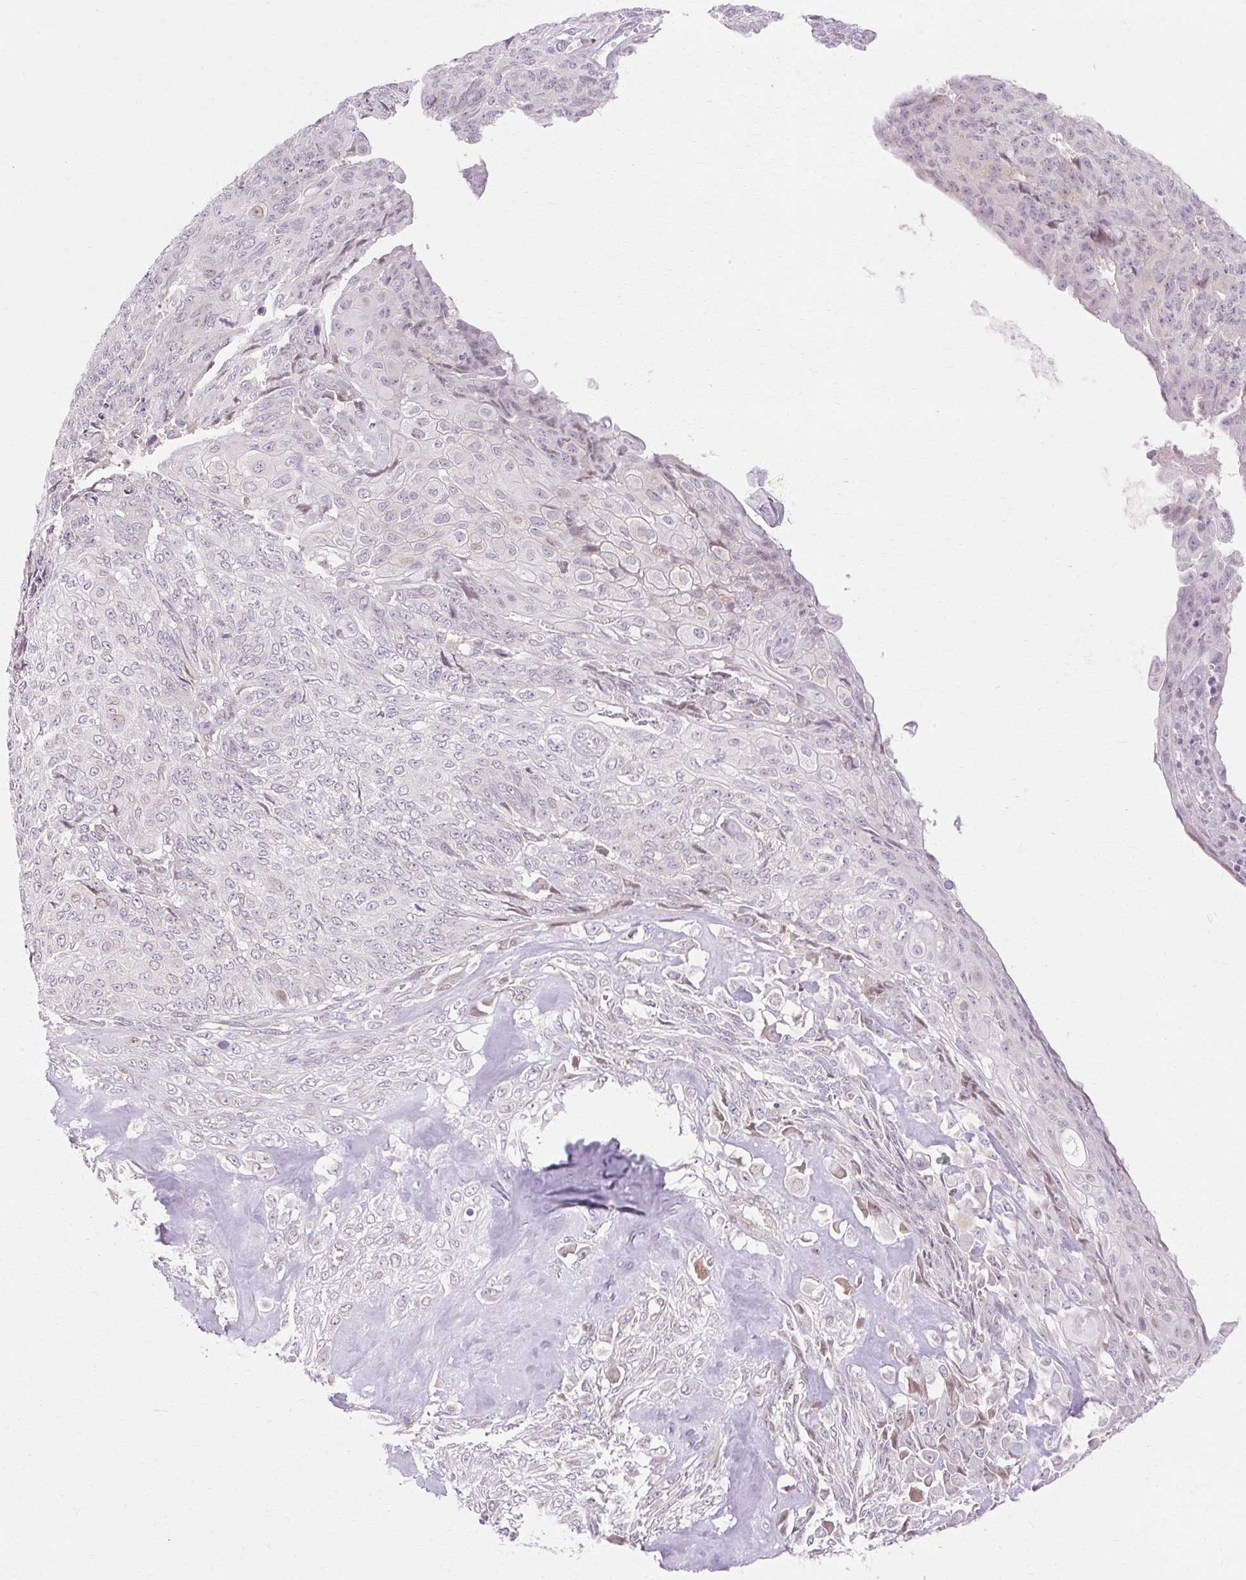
{"staining": {"intensity": "negative", "quantity": "none", "location": "none"}, "tissue": "endometrial cancer", "cell_type": "Tumor cells", "image_type": "cancer", "snomed": [{"axis": "morphology", "description": "Adenocarcinoma, NOS"}, {"axis": "topography", "description": "Endometrium"}], "caption": "Endometrial cancer was stained to show a protein in brown. There is no significant positivity in tumor cells. Nuclei are stained in blue.", "gene": "C3orf49", "patient": {"sex": "female", "age": 32}}